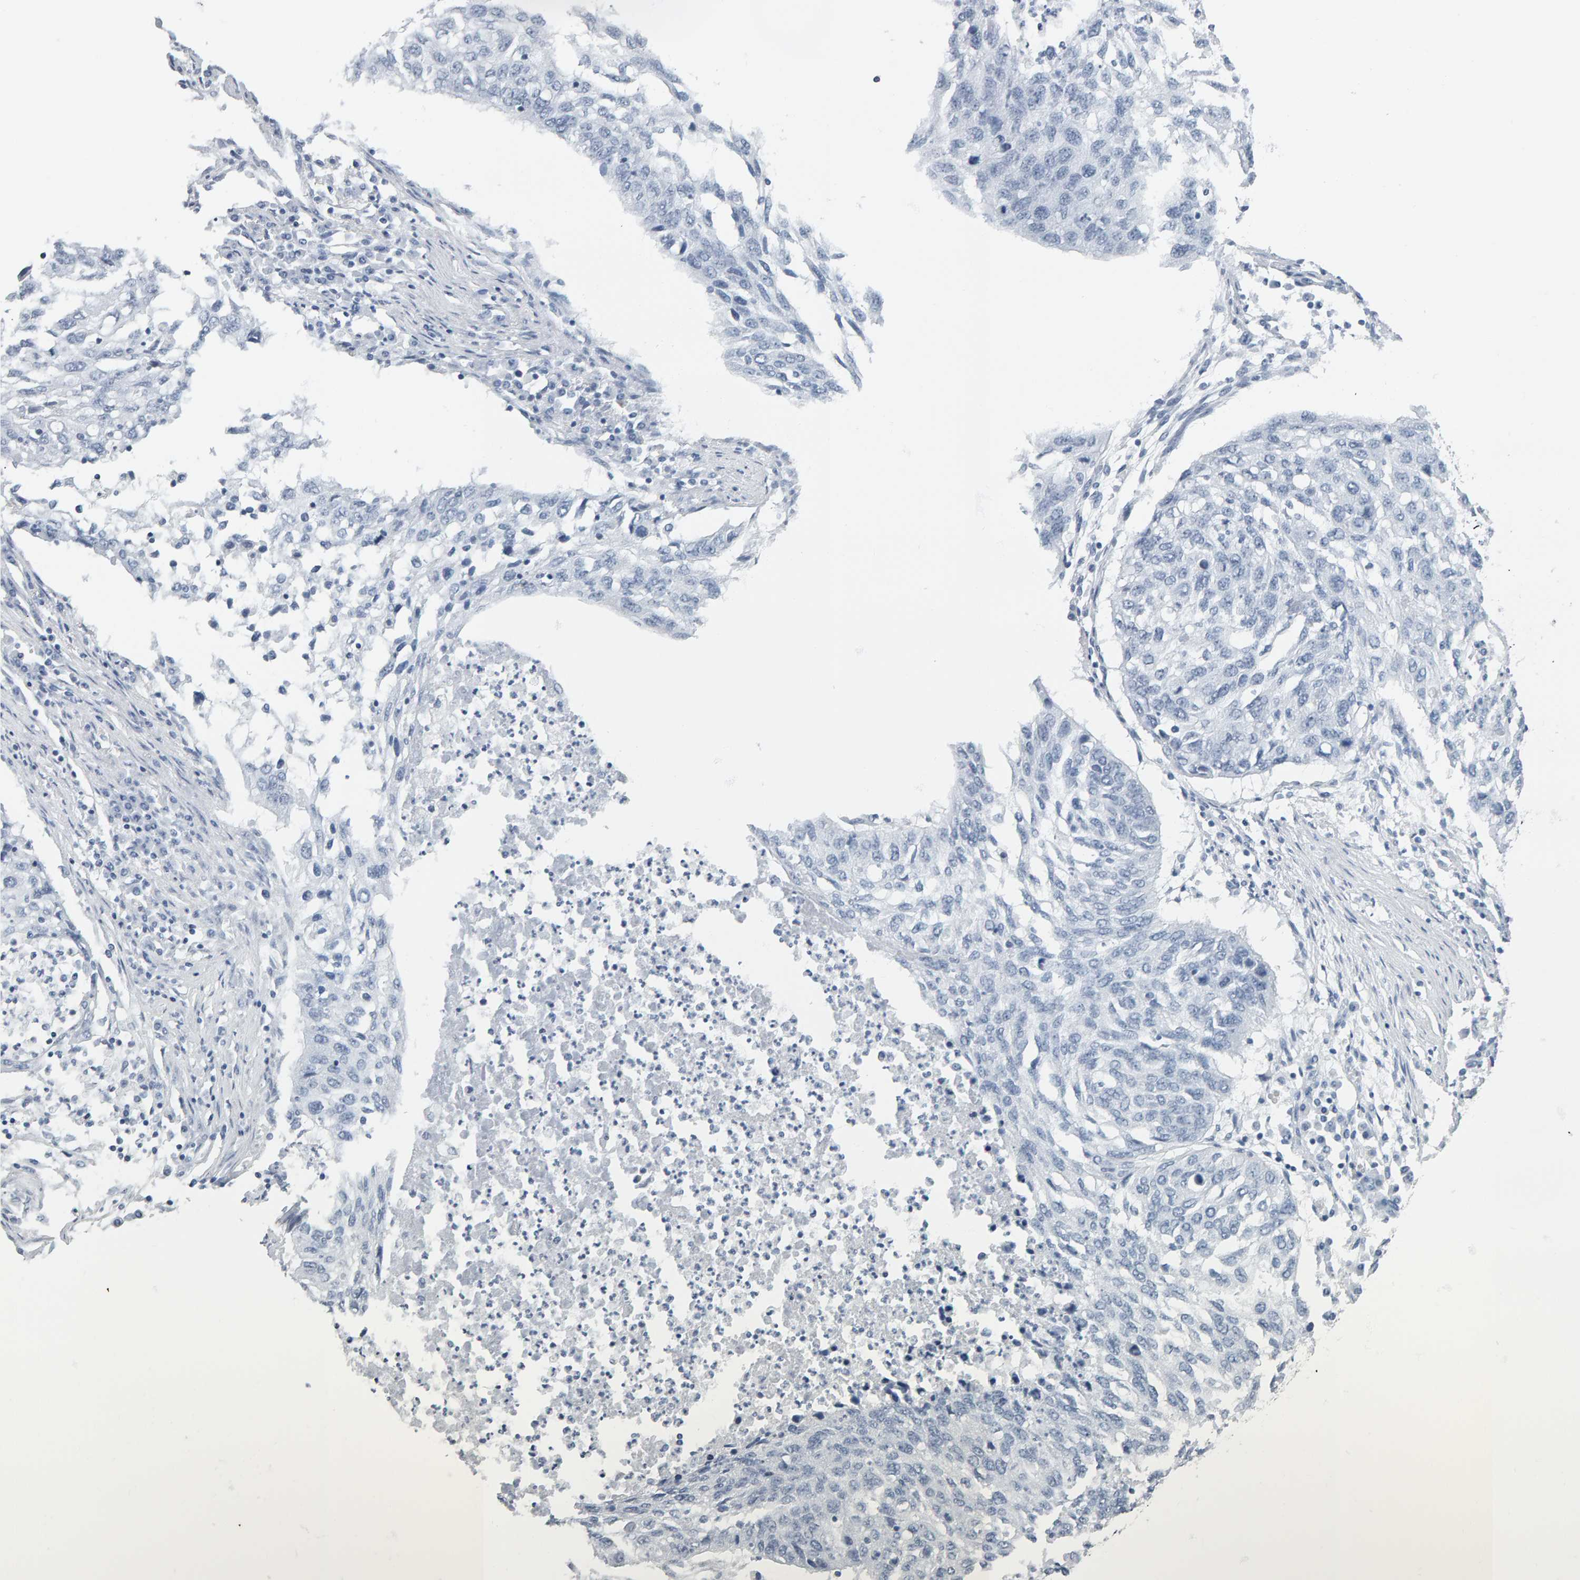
{"staining": {"intensity": "negative", "quantity": "none", "location": "none"}, "tissue": "lung cancer", "cell_type": "Tumor cells", "image_type": "cancer", "snomed": [{"axis": "morphology", "description": "Squamous cell carcinoma, NOS"}, {"axis": "topography", "description": "Lung"}], "caption": "Tumor cells are negative for brown protein staining in squamous cell carcinoma (lung). Brightfield microscopy of immunohistochemistry stained with DAB (3,3'-diaminobenzidine) (brown) and hematoxylin (blue), captured at high magnification.", "gene": "SPACA3", "patient": {"sex": "female", "age": 63}}